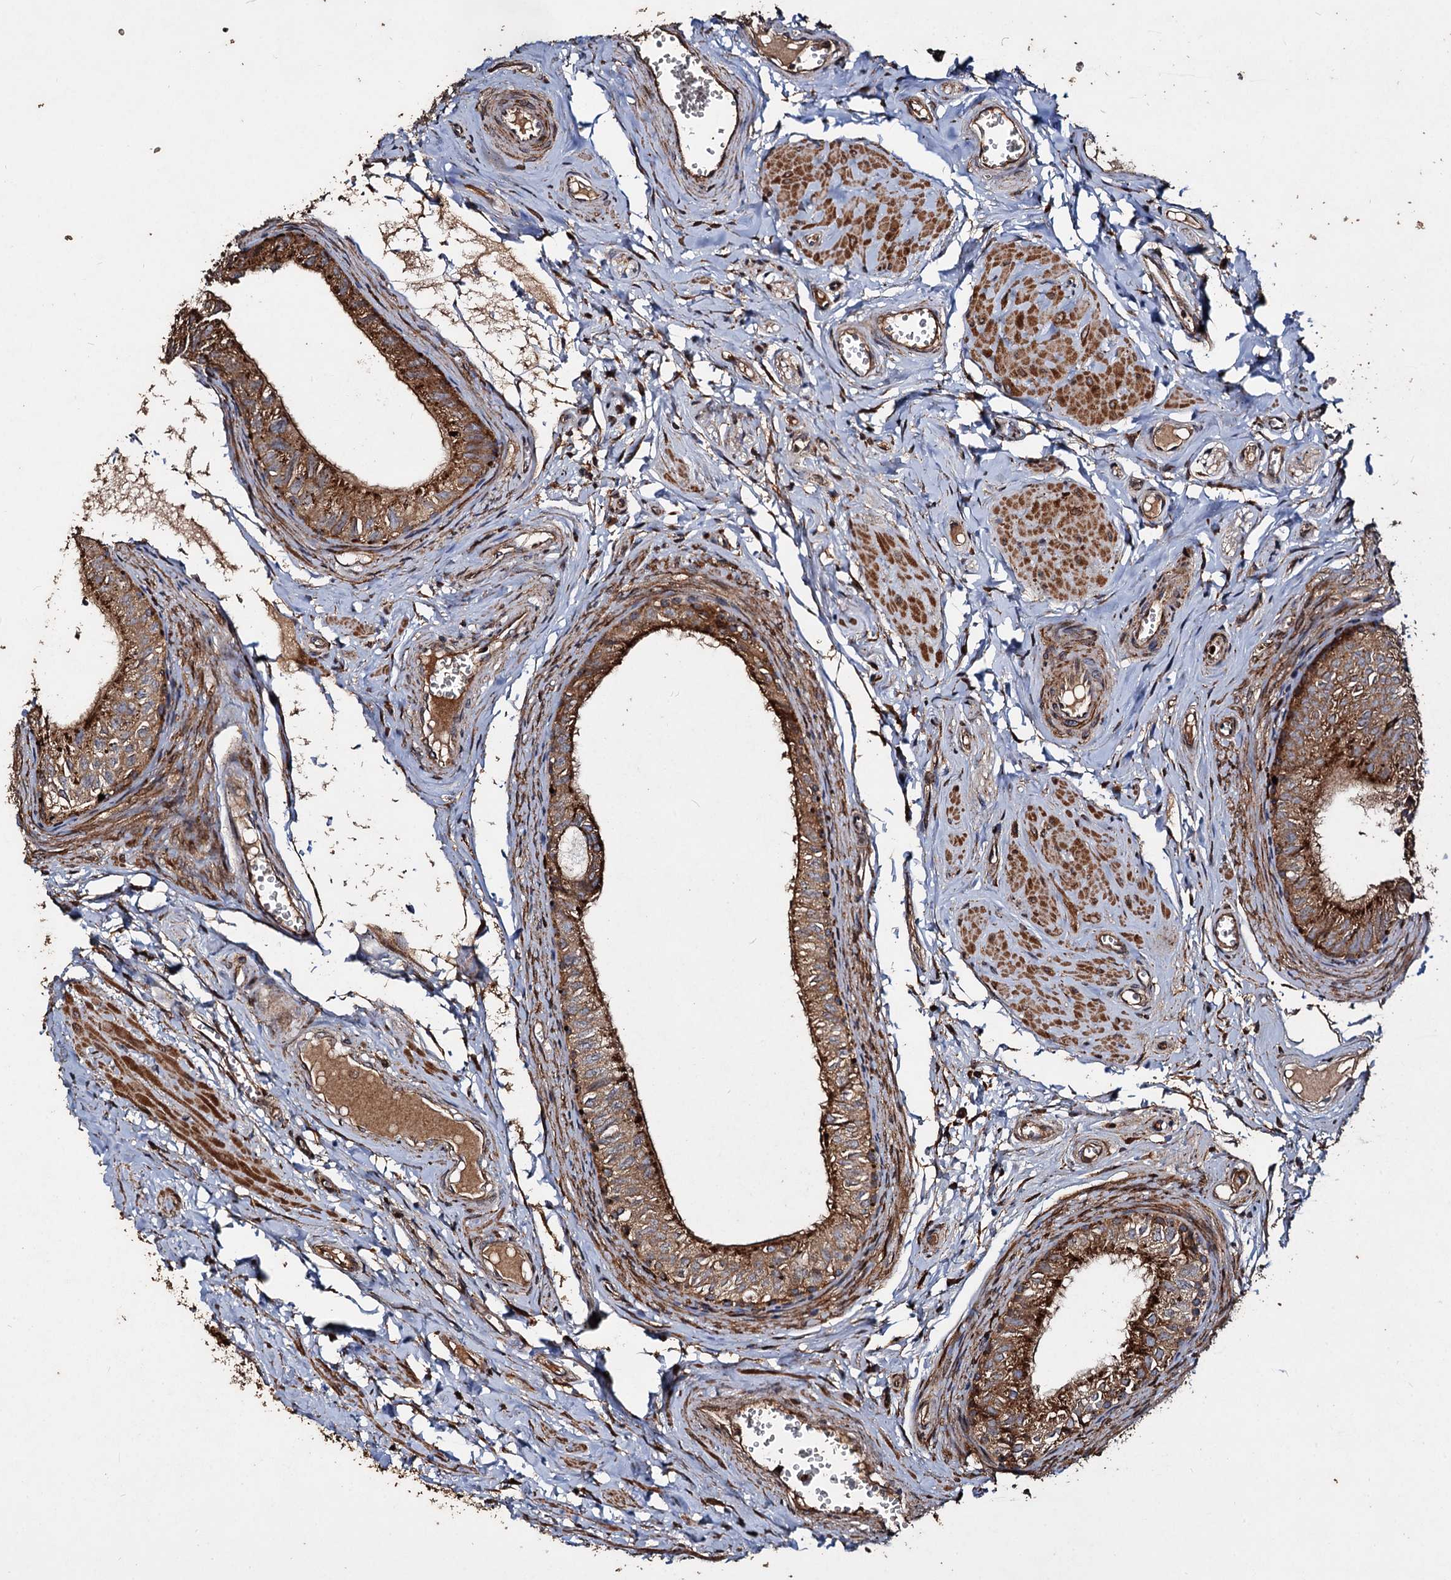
{"staining": {"intensity": "moderate", "quantity": ">75%", "location": "cytoplasmic/membranous"}, "tissue": "epididymis", "cell_type": "Glandular cells", "image_type": "normal", "snomed": [{"axis": "morphology", "description": "Normal tissue, NOS"}, {"axis": "topography", "description": "Epididymis"}], "caption": "Moderate cytoplasmic/membranous protein expression is identified in about >75% of glandular cells in epididymis.", "gene": "NOTCH2NLA", "patient": {"sex": "male", "age": 42}}